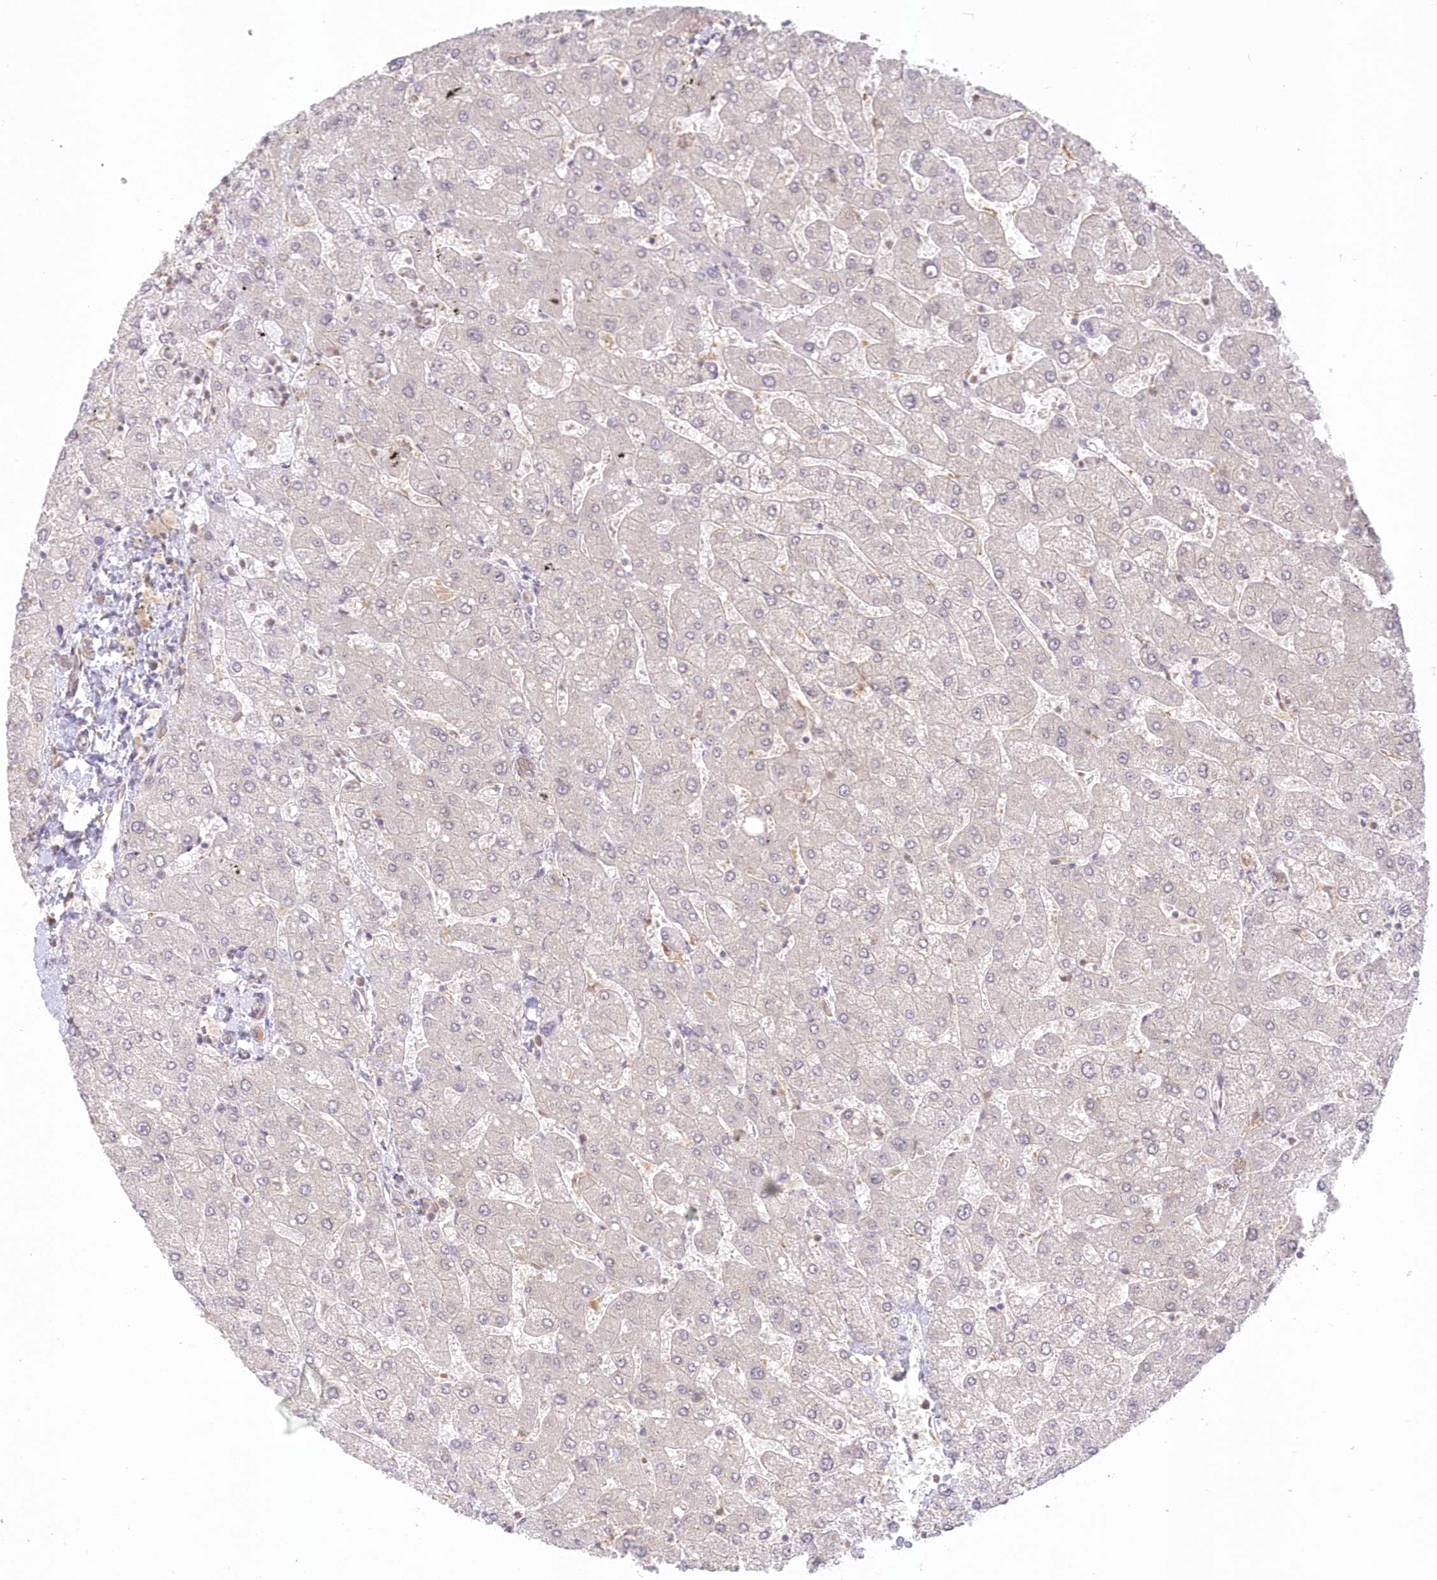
{"staining": {"intensity": "moderate", "quantity": ">75%", "location": "cytoplasmic/membranous"}, "tissue": "liver", "cell_type": "Cholangiocytes", "image_type": "normal", "snomed": [{"axis": "morphology", "description": "Normal tissue, NOS"}, {"axis": "topography", "description": "Liver"}], "caption": "Cholangiocytes reveal moderate cytoplasmic/membranous expression in approximately >75% of cells in unremarkable liver.", "gene": "RNPEP", "patient": {"sex": "male", "age": 55}}